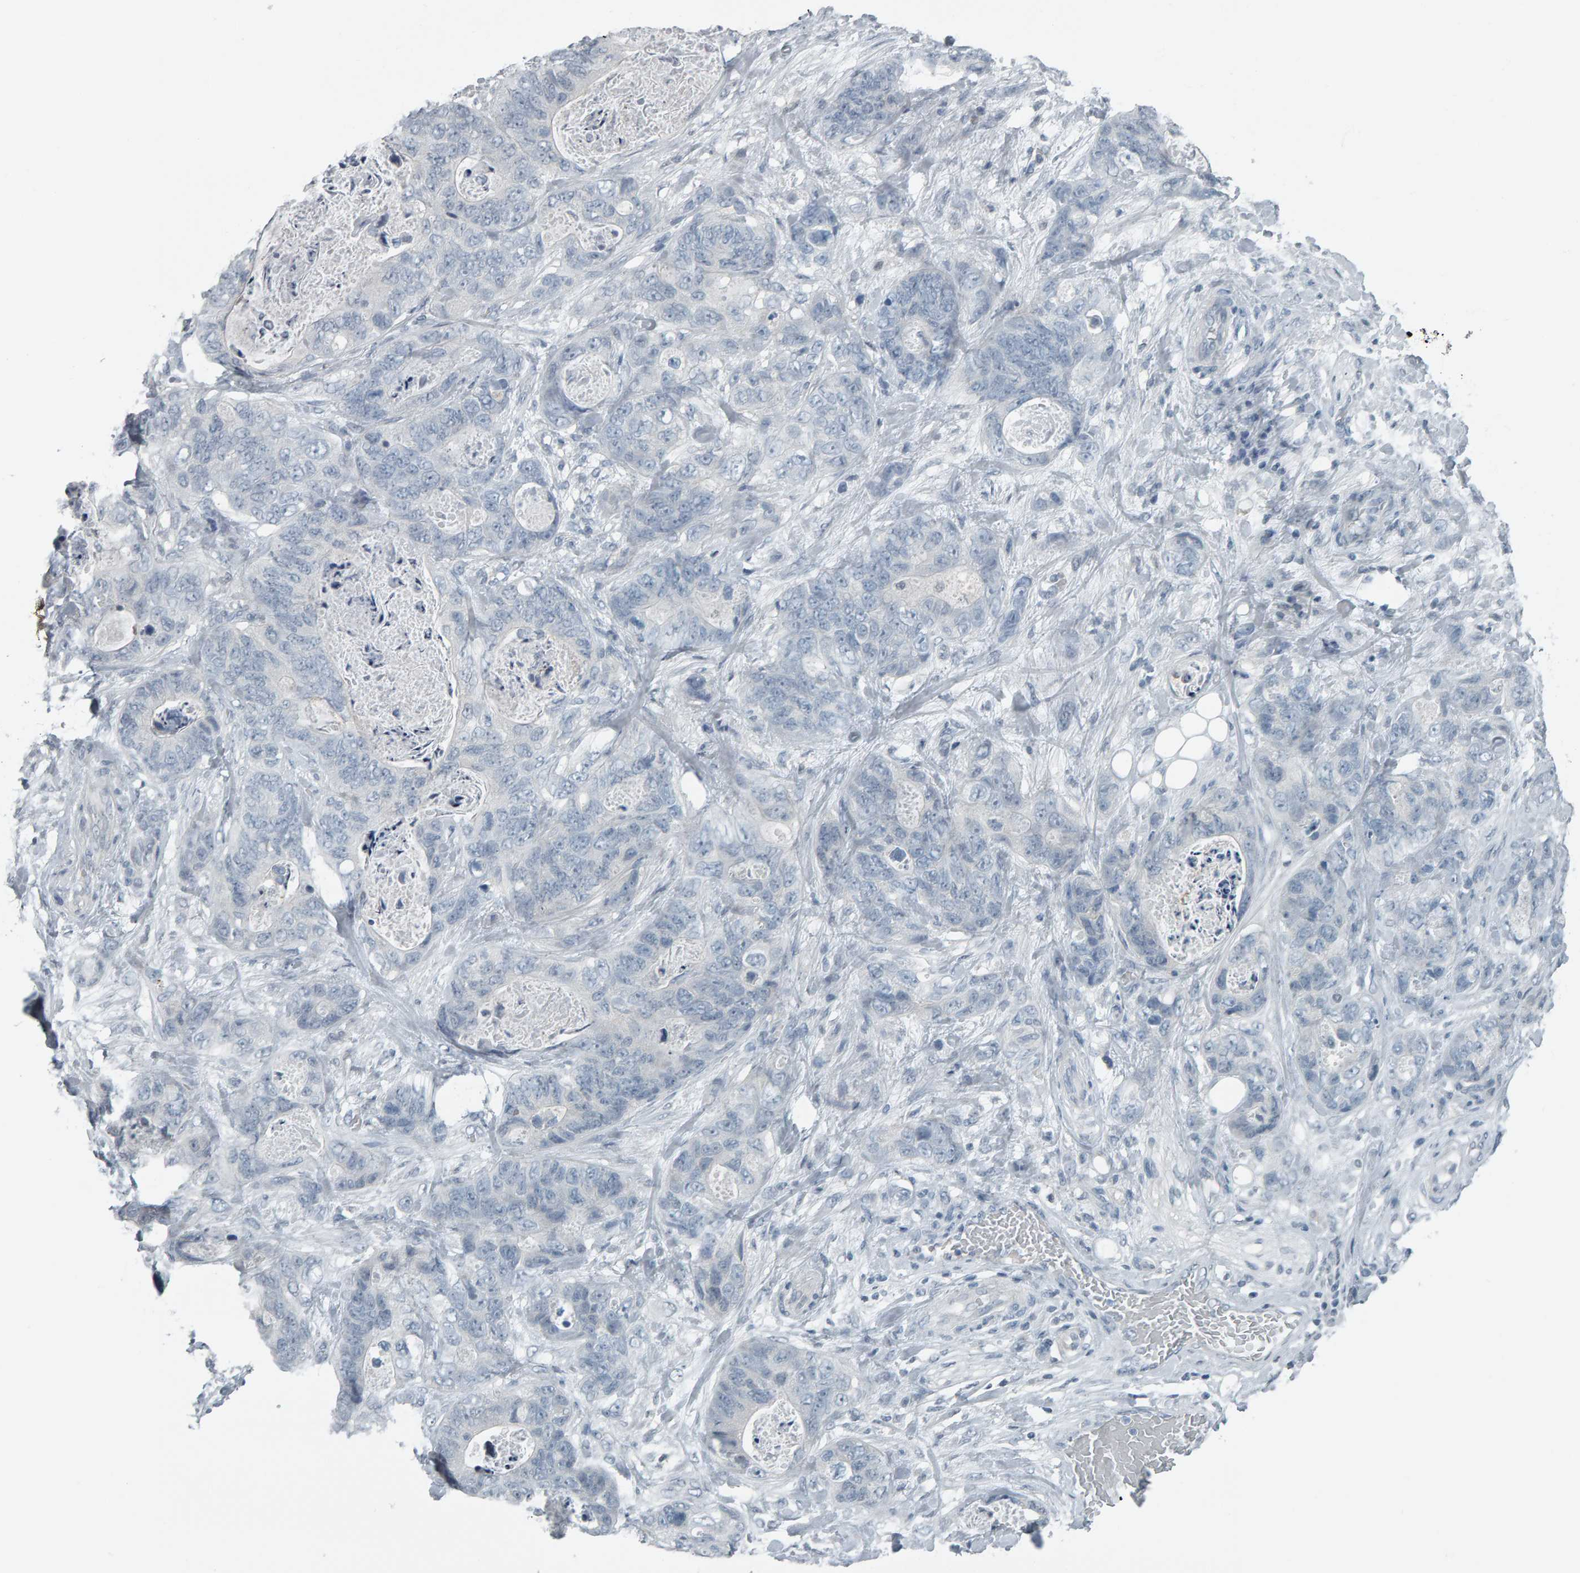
{"staining": {"intensity": "negative", "quantity": "none", "location": "none"}, "tissue": "stomach cancer", "cell_type": "Tumor cells", "image_type": "cancer", "snomed": [{"axis": "morphology", "description": "Normal tissue, NOS"}, {"axis": "morphology", "description": "Adenocarcinoma, NOS"}, {"axis": "topography", "description": "Stomach"}], "caption": "High magnification brightfield microscopy of stomach cancer stained with DAB (brown) and counterstained with hematoxylin (blue): tumor cells show no significant staining. Brightfield microscopy of IHC stained with DAB (3,3'-diaminobenzidine) (brown) and hematoxylin (blue), captured at high magnification.", "gene": "PYY", "patient": {"sex": "female", "age": 89}}